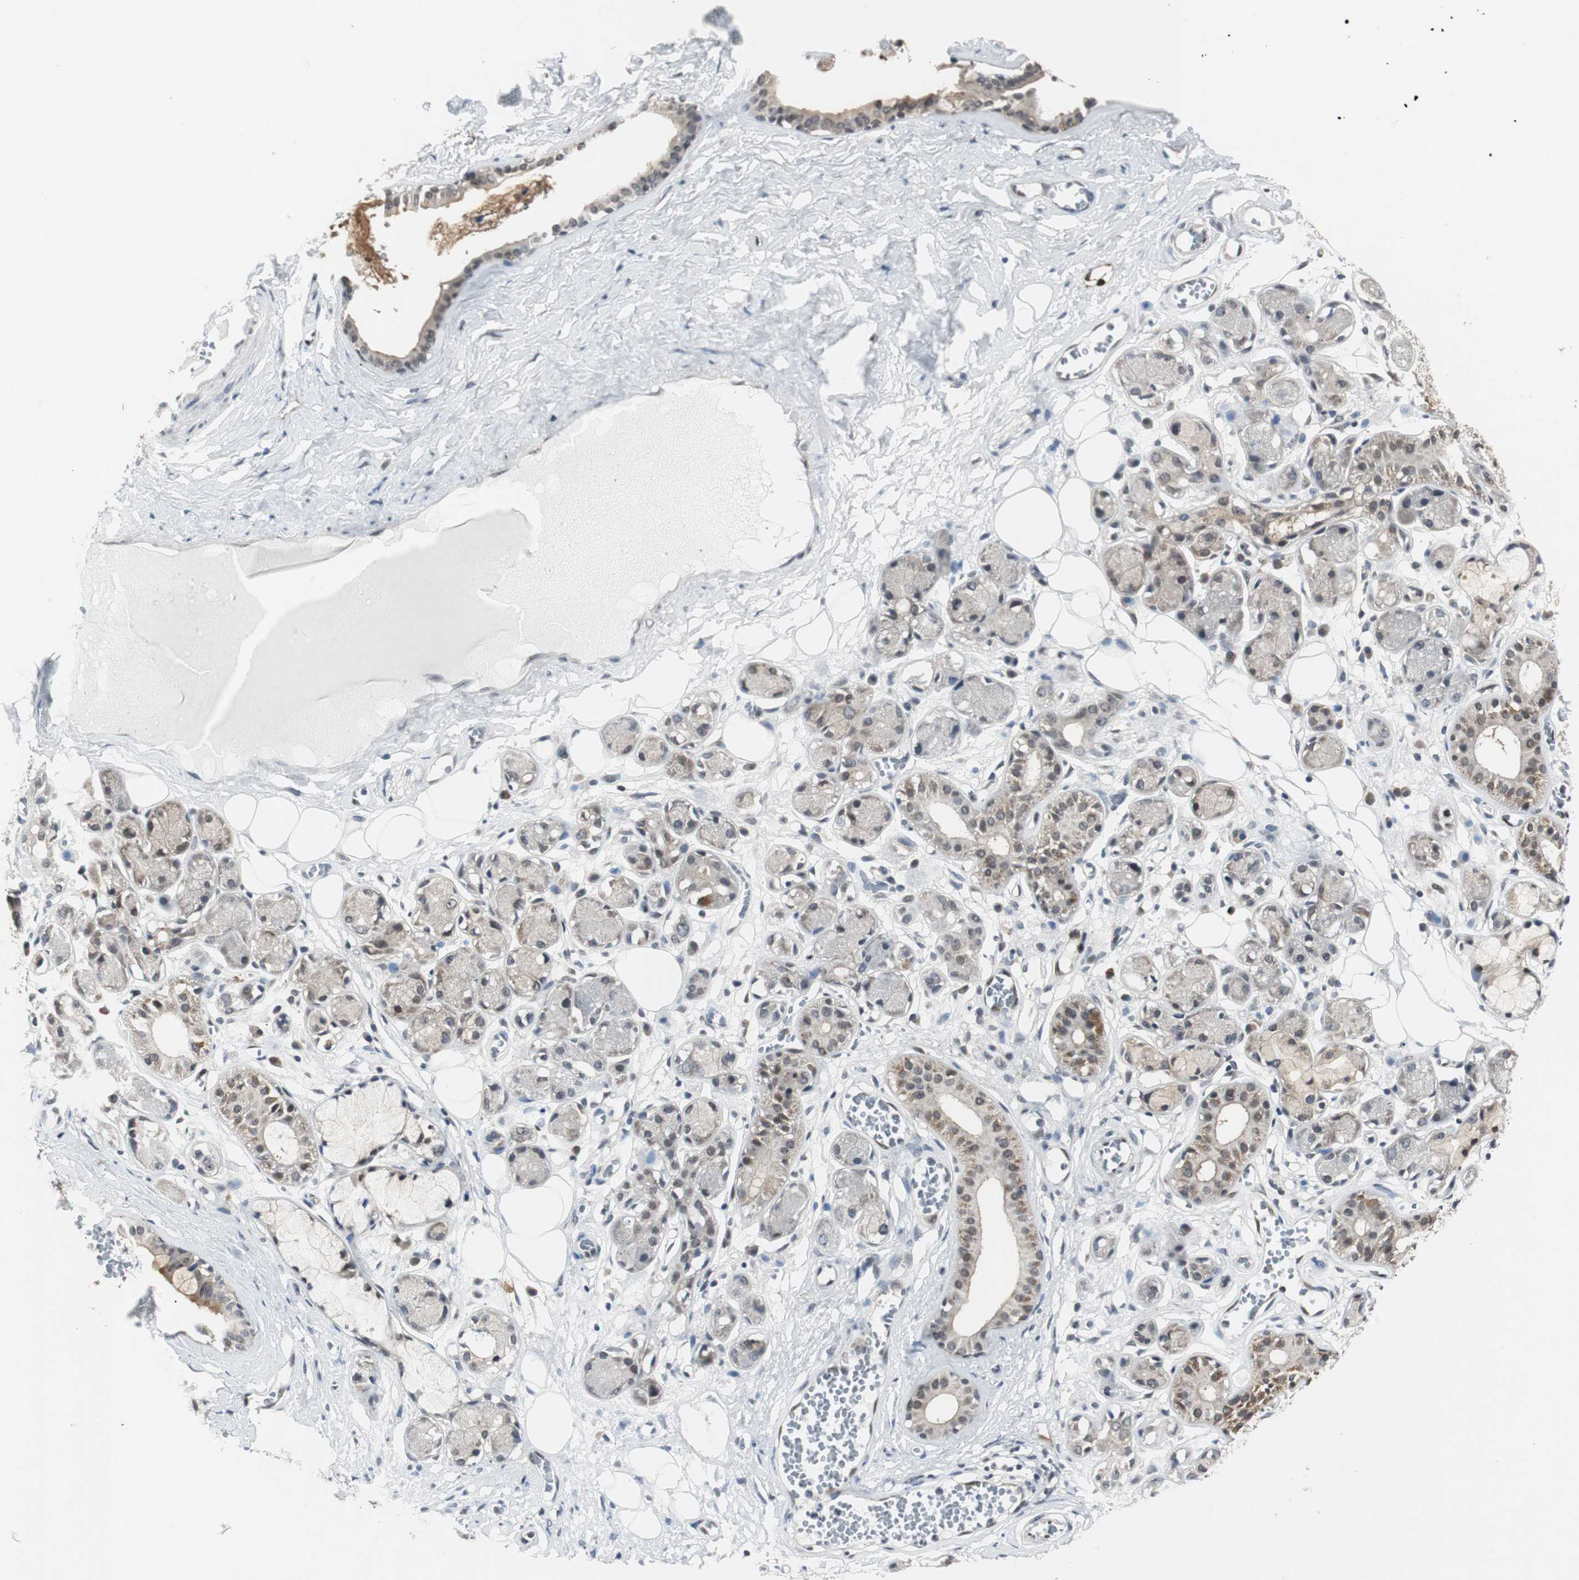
{"staining": {"intensity": "weak", "quantity": ">75%", "location": "cytoplasmic/membranous"}, "tissue": "adipose tissue", "cell_type": "Adipocytes", "image_type": "normal", "snomed": [{"axis": "morphology", "description": "Normal tissue, NOS"}, {"axis": "morphology", "description": "Inflammation, NOS"}, {"axis": "topography", "description": "Vascular tissue"}, {"axis": "topography", "description": "Salivary gland"}], "caption": "Weak cytoplasmic/membranous expression is seen in about >75% of adipocytes in benign adipose tissue.", "gene": "SMAD1", "patient": {"sex": "female", "age": 75}}